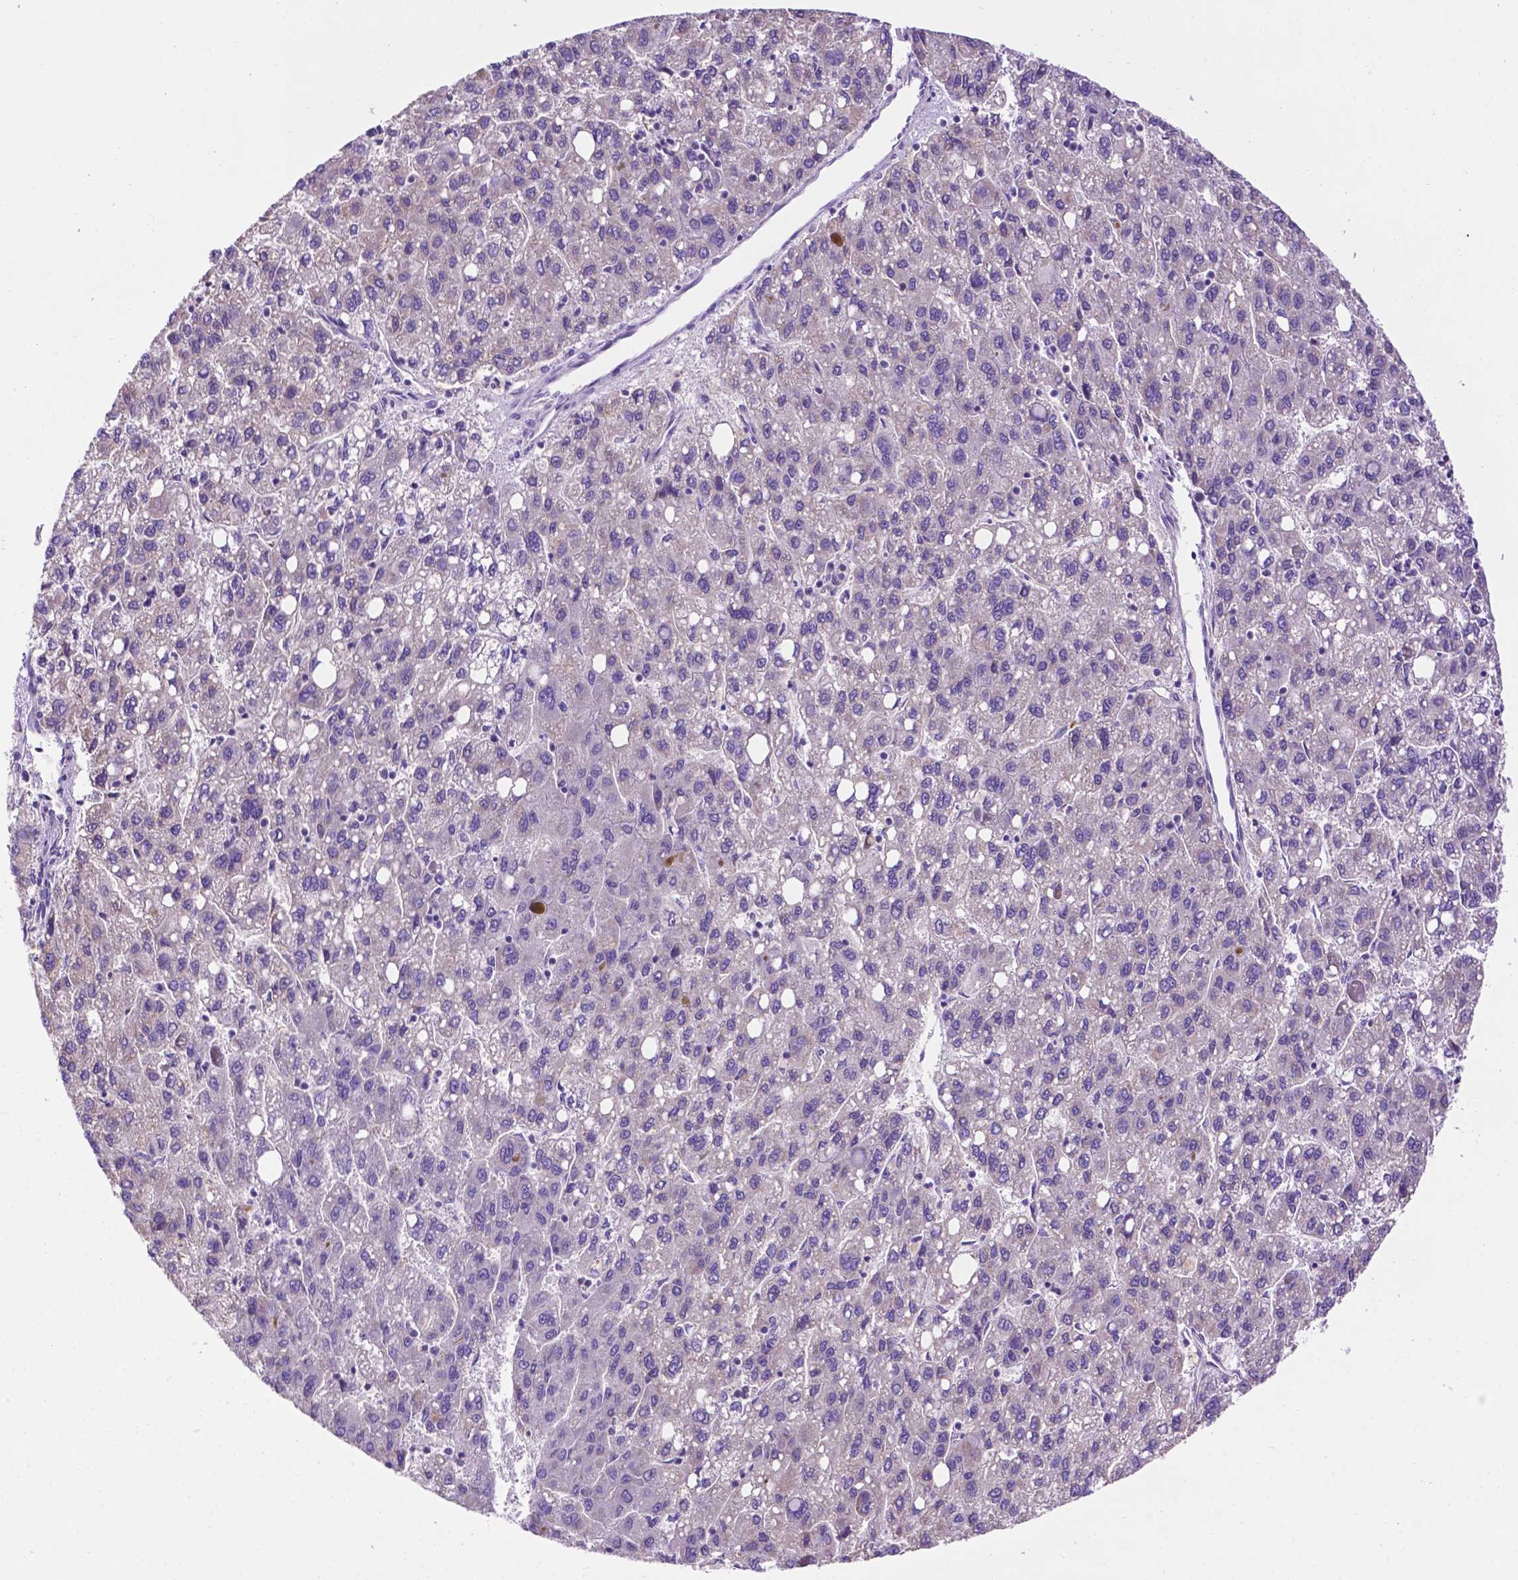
{"staining": {"intensity": "negative", "quantity": "none", "location": "none"}, "tissue": "liver cancer", "cell_type": "Tumor cells", "image_type": "cancer", "snomed": [{"axis": "morphology", "description": "Carcinoma, Hepatocellular, NOS"}, {"axis": "topography", "description": "Liver"}], "caption": "IHC of liver cancer (hepatocellular carcinoma) exhibits no staining in tumor cells. (DAB IHC with hematoxylin counter stain).", "gene": "PHYHIP", "patient": {"sex": "female", "age": 82}}